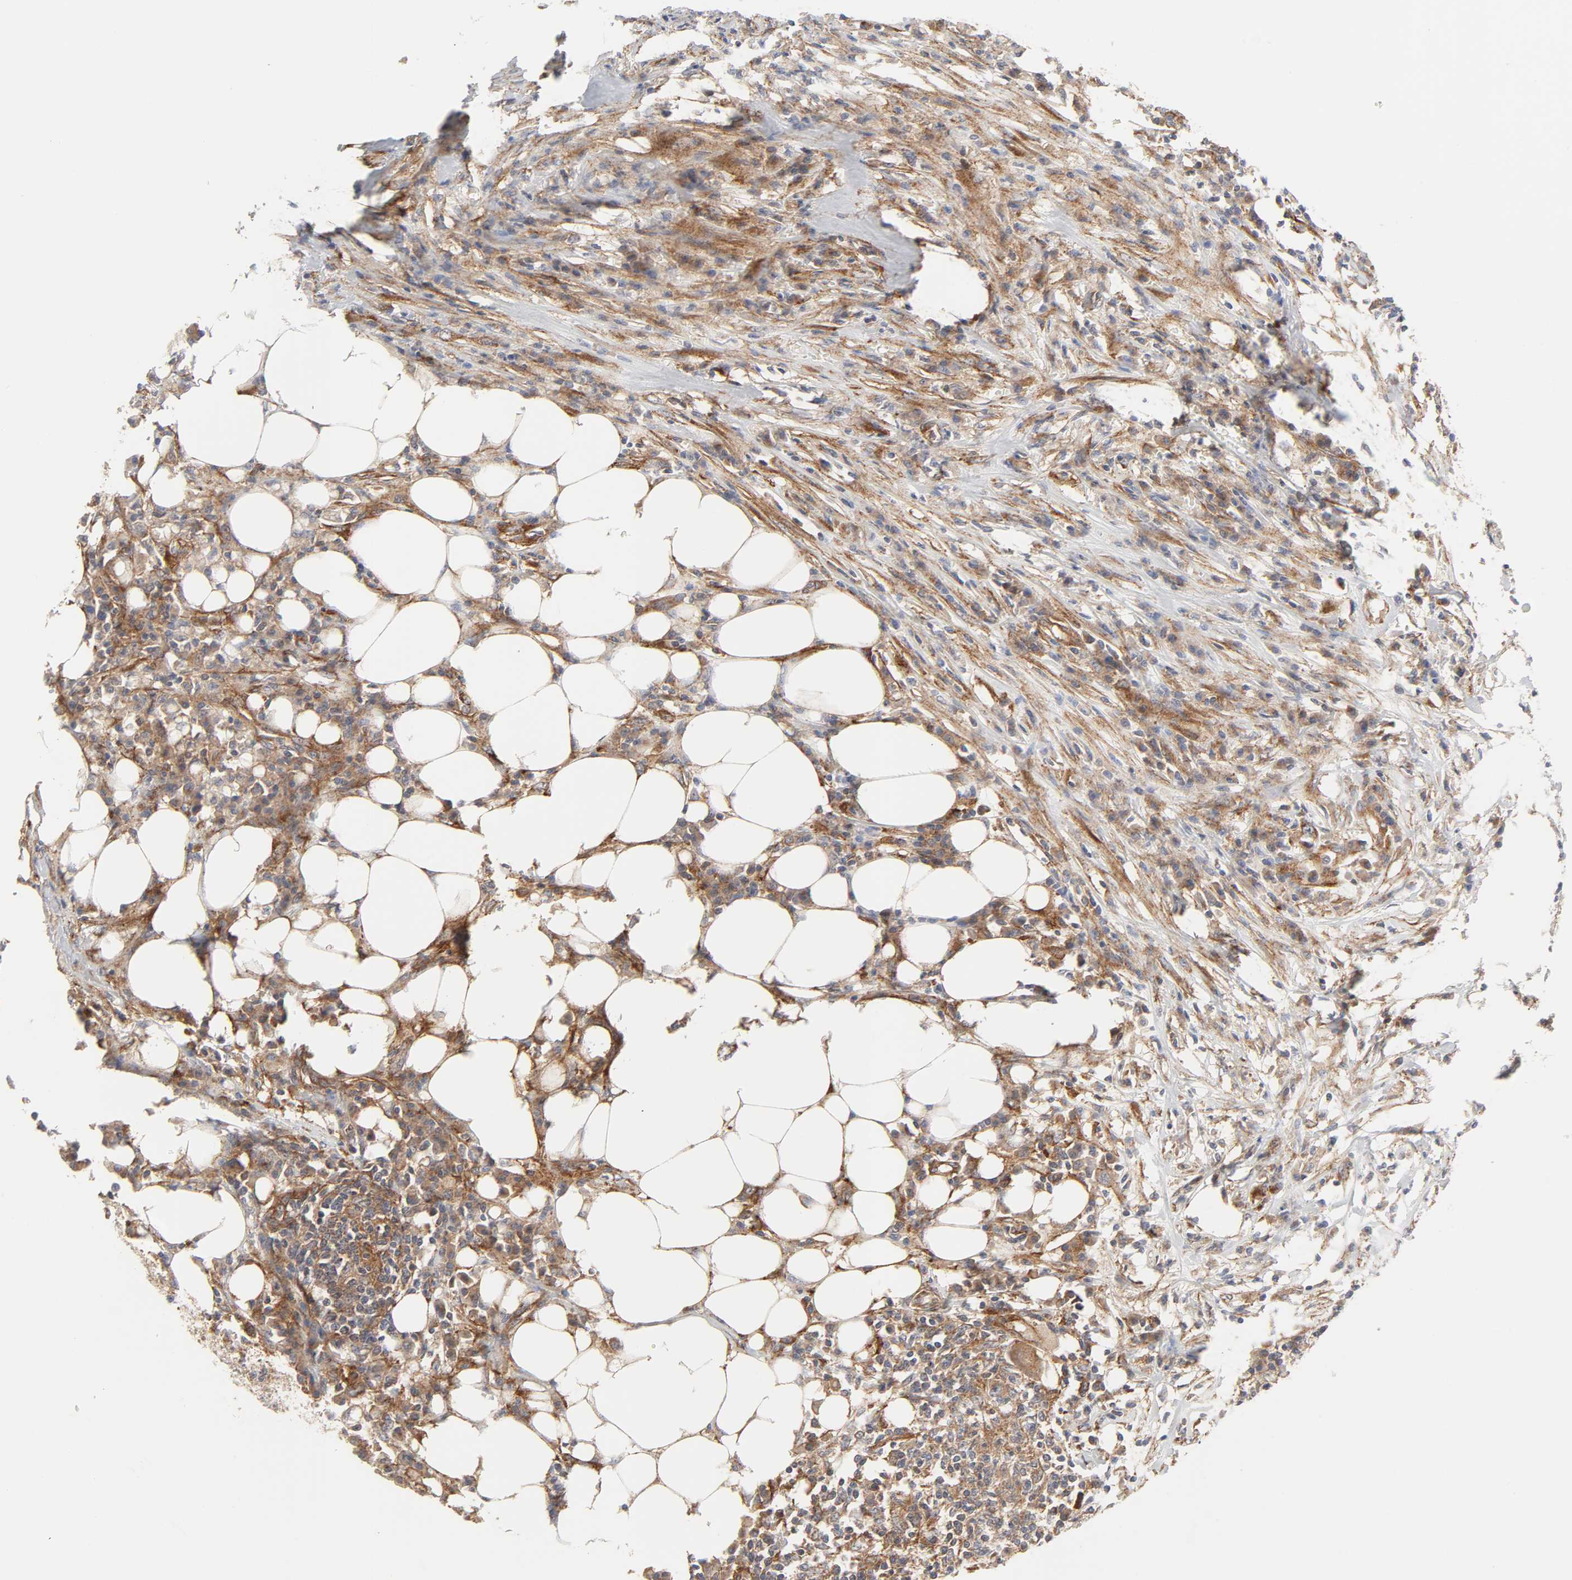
{"staining": {"intensity": "moderate", "quantity": ">75%", "location": "cytoplasmic/membranous"}, "tissue": "colorectal cancer", "cell_type": "Tumor cells", "image_type": "cancer", "snomed": [{"axis": "morphology", "description": "Adenocarcinoma, NOS"}, {"axis": "topography", "description": "Colon"}], "caption": "High-power microscopy captured an IHC histopathology image of adenocarcinoma (colorectal), revealing moderate cytoplasmic/membranous staining in approximately >75% of tumor cells.", "gene": "AP2A1", "patient": {"sex": "male", "age": 71}}